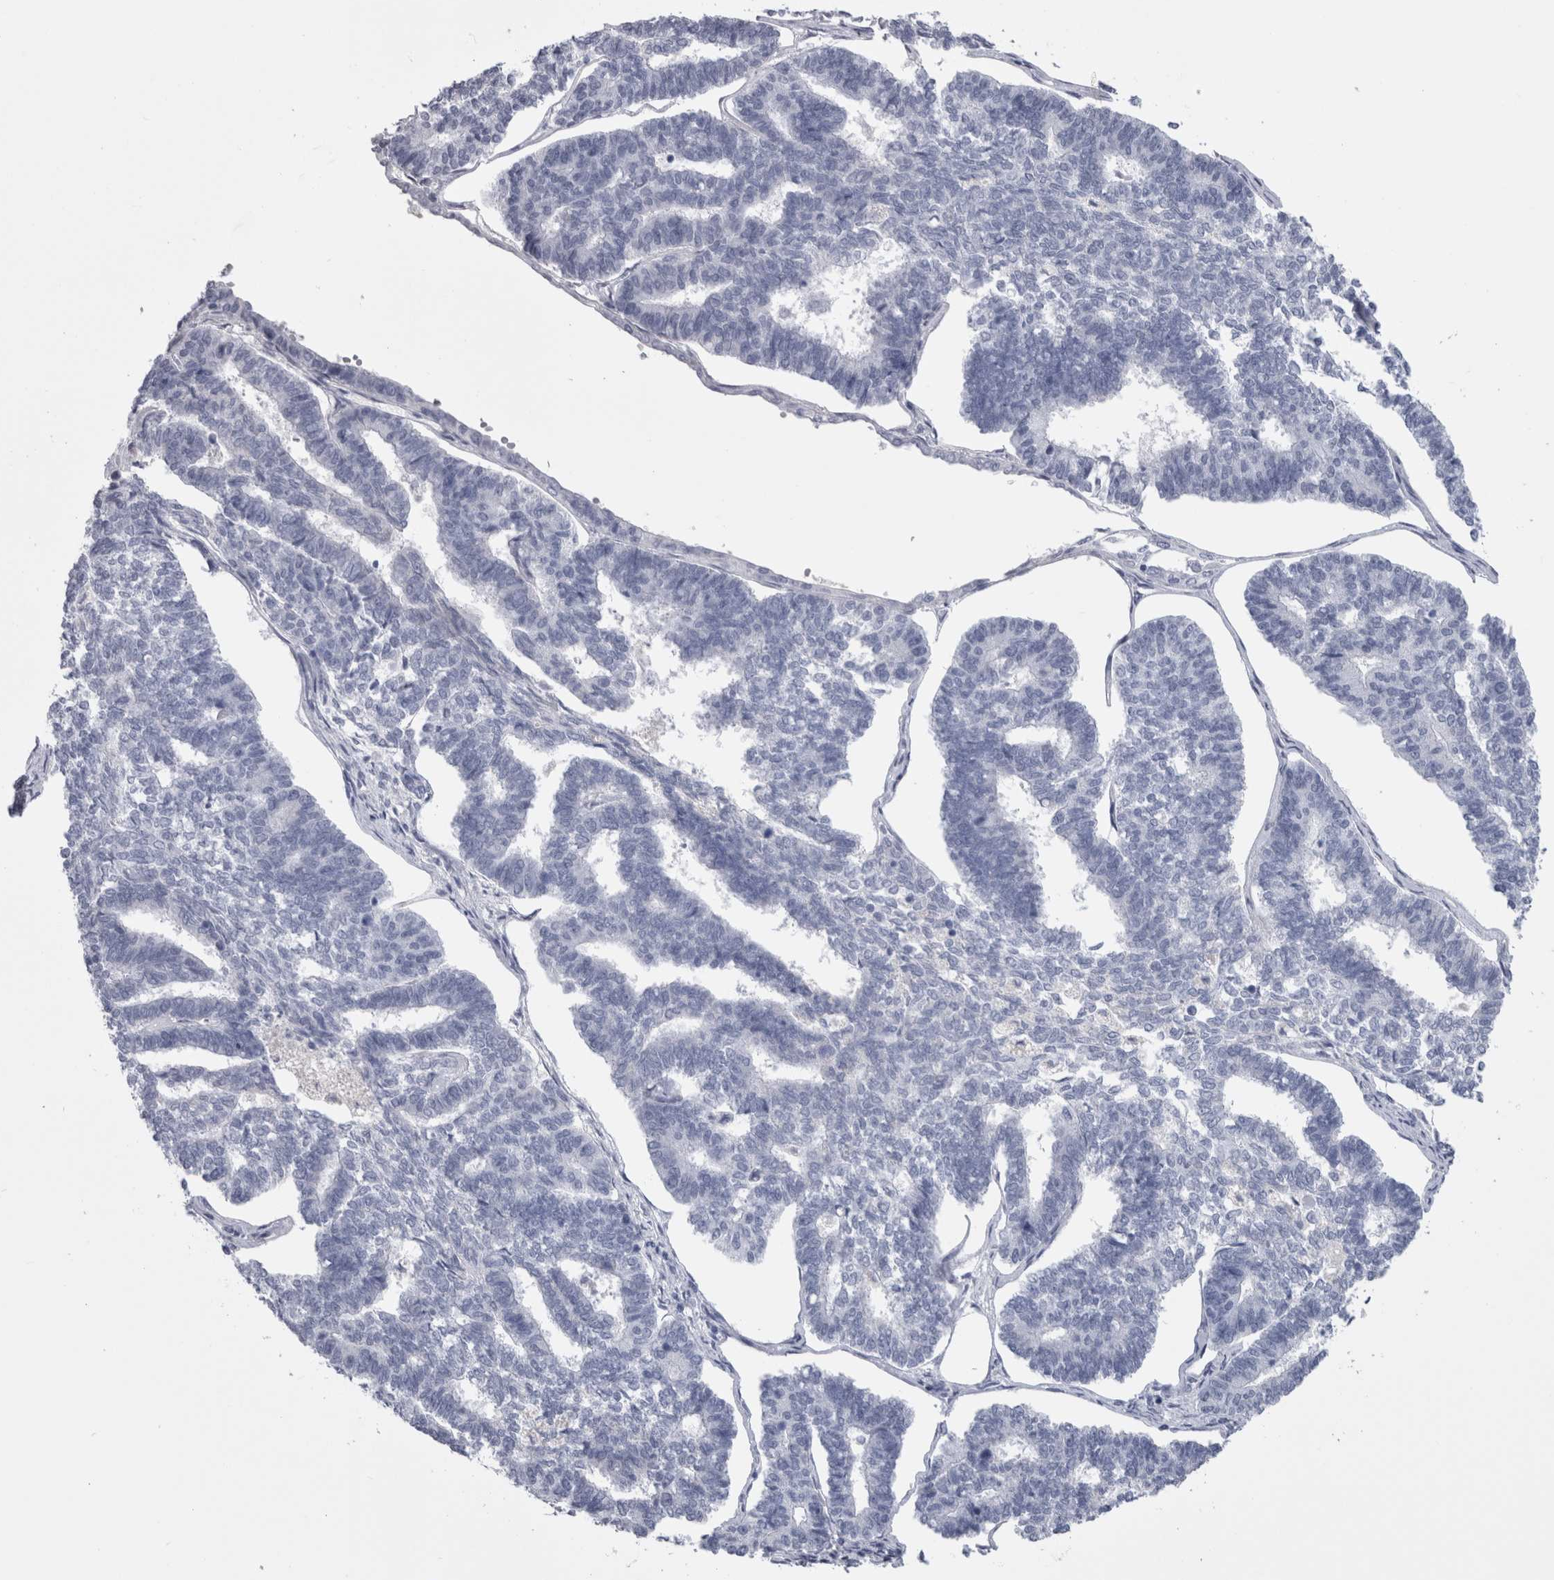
{"staining": {"intensity": "negative", "quantity": "none", "location": "none"}, "tissue": "endometrial cancer", "cell_type": "Tumor cells", "image_type": "cancer", "snomed": [{"axis": "morphology", "description": "Adenocarcinoma, NOS"}, {"axis": "topography", "description": "Endometrium"}], "caption": "IHC of human adenocarcinoma (endometrial) displays no positivity in tumor cells.", "gene": "PAX5", "patient": {"sex": "female", "age": 70}}